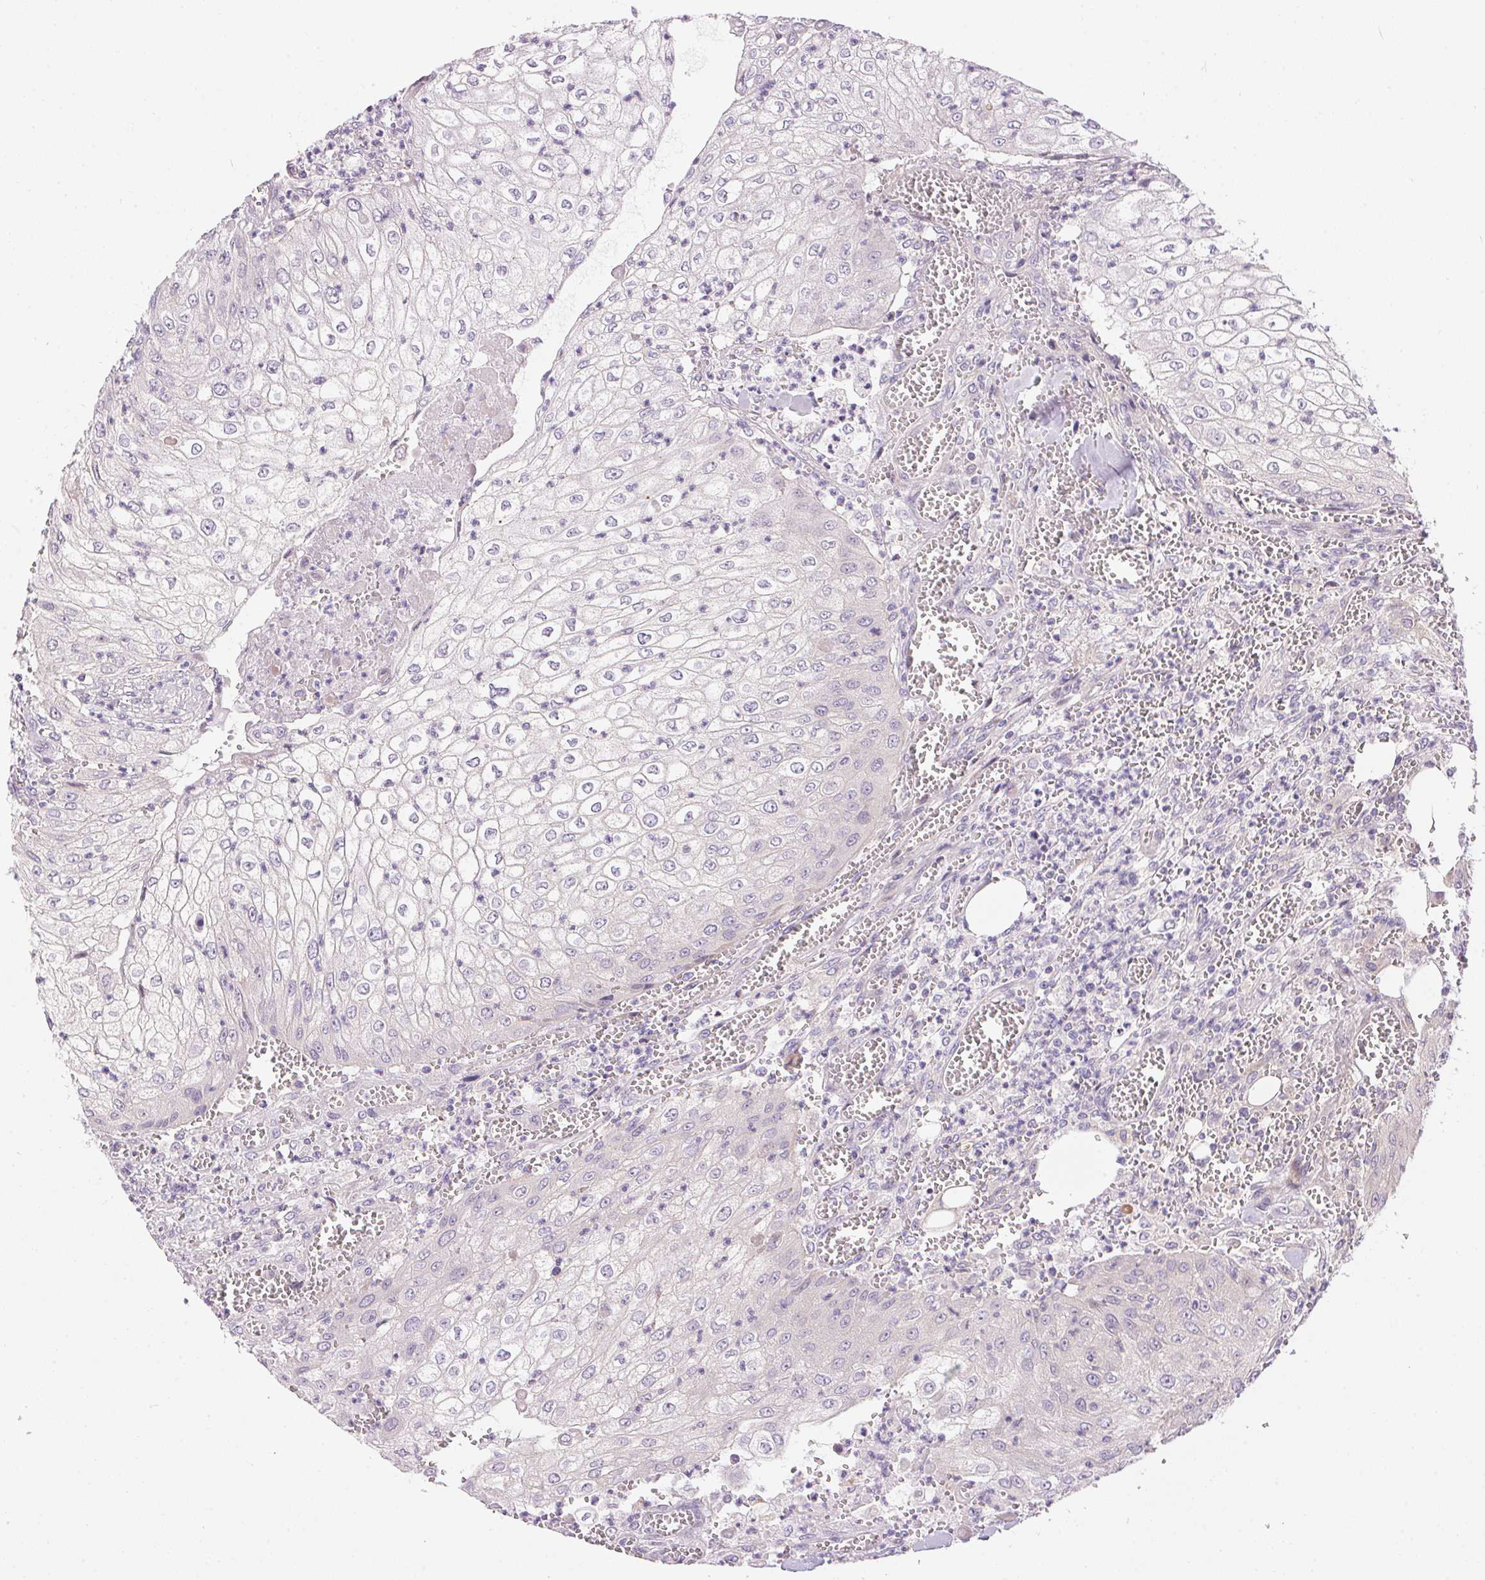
{"staining": {"intensity": "negative", "quantity": "none", "location": "none"}, "tissue": "urothelial cancer", "cell_type": "Tumor cells", "image_type": "cancer", "snomed": [{"axis": "morphology", "description": "Urothelial carcinoma, High grade"}, {"axis": "topography", "description": "Urinary bladder"}], "caption": "Micrograph shows no significant protein staining in tumor cells of urothelial cancer.", "gene": "UNC13B", "patient": {"sex": "male", "age": 62}}